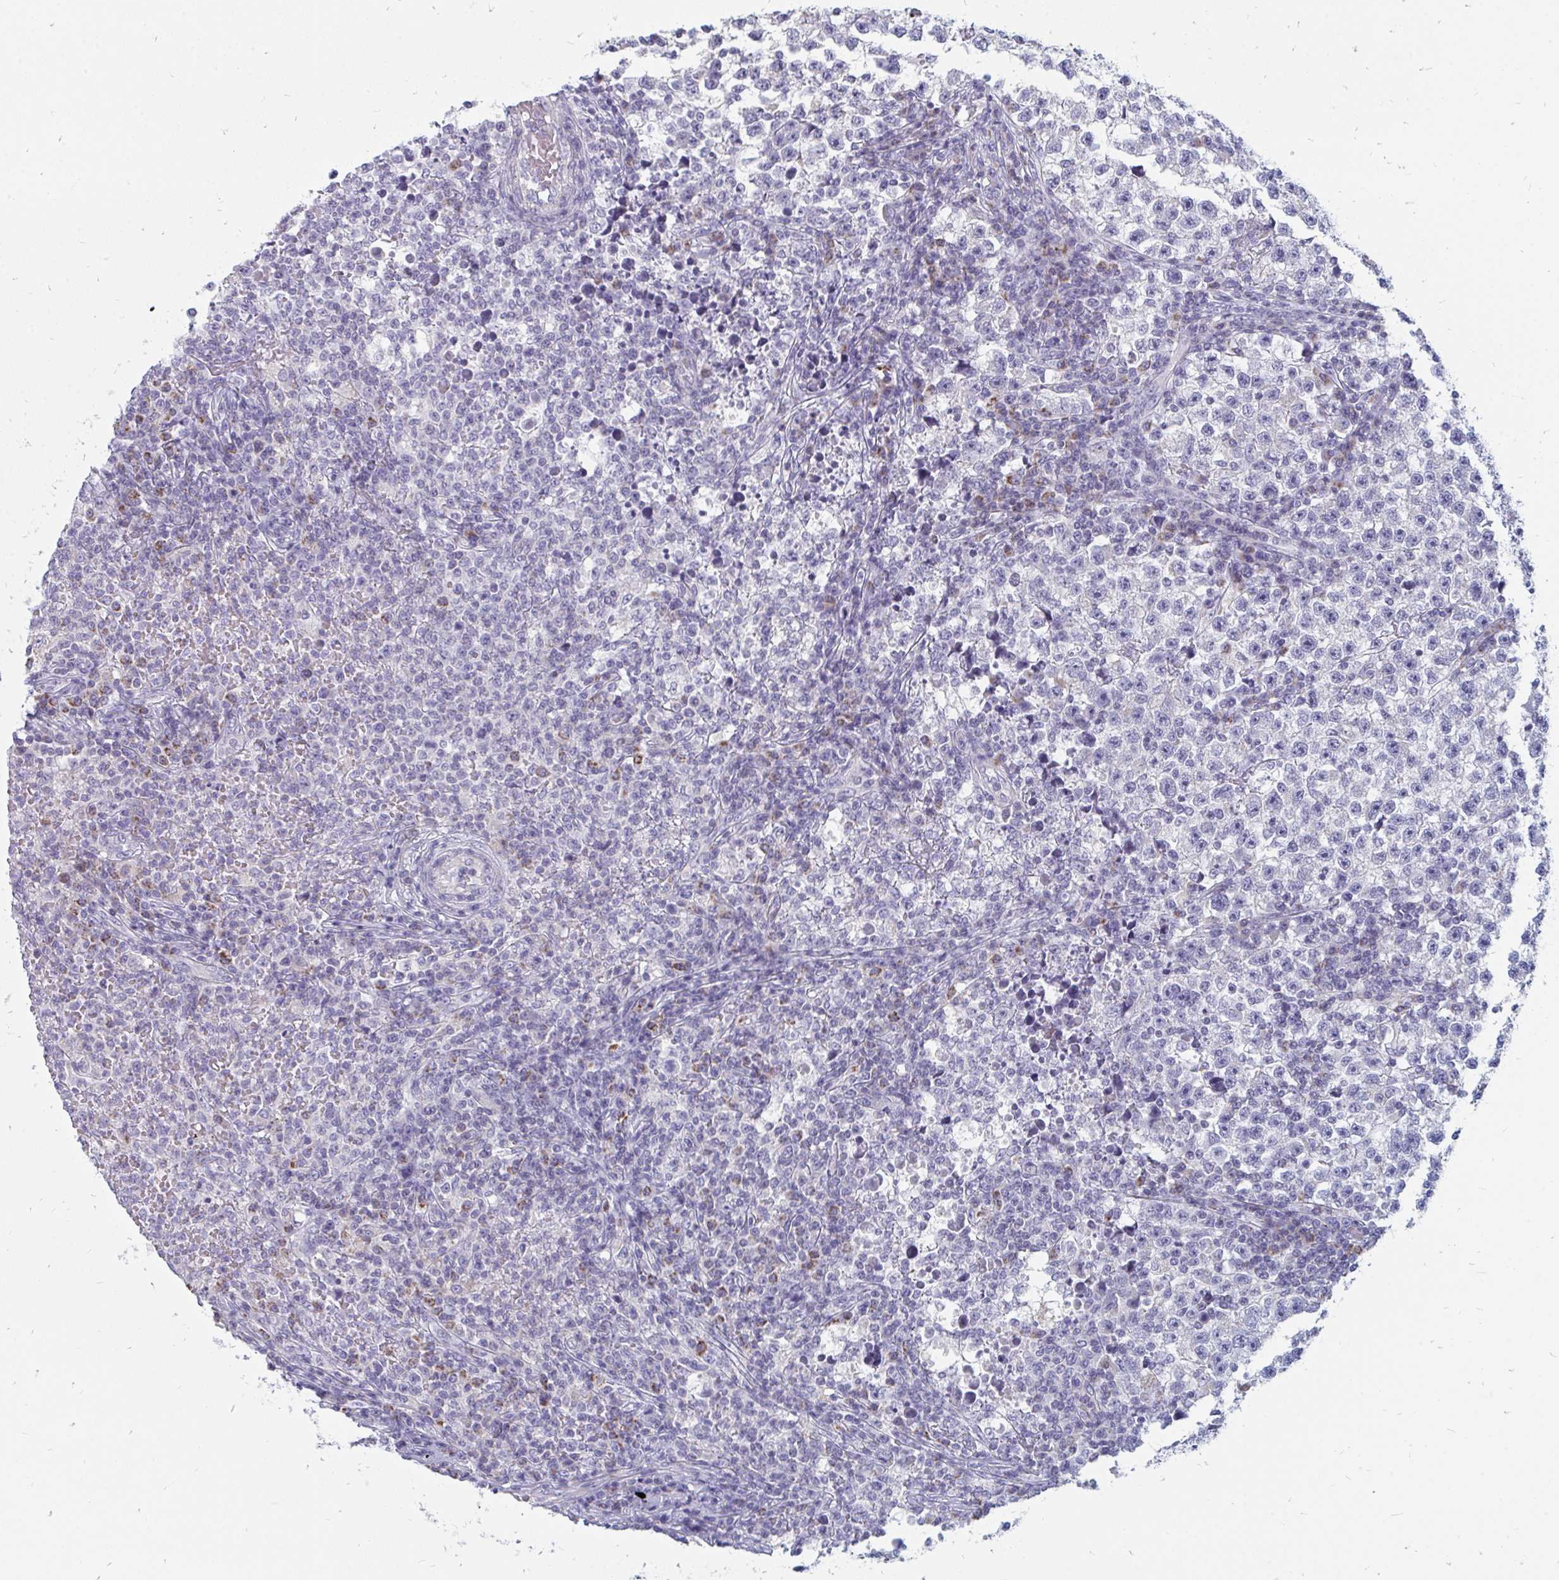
{"staining": {"intensity": "negative", "quantity": "none", "location": "none"}, "tissue": "testis cancer", "cell_type": "Tumor cells", "image_type": "cancer", "snomed": [{"axis": "morphology", "description": "Seminoma, NOS"}, {"axis": "topography", "description": "Testis"}], "caption": "Human testis seminoma stained for a protein using immunohistochemistry reveals no staining in tumor cells.", "gene": "OR10V1", "patient": {"sex": "male", "age": 22}}